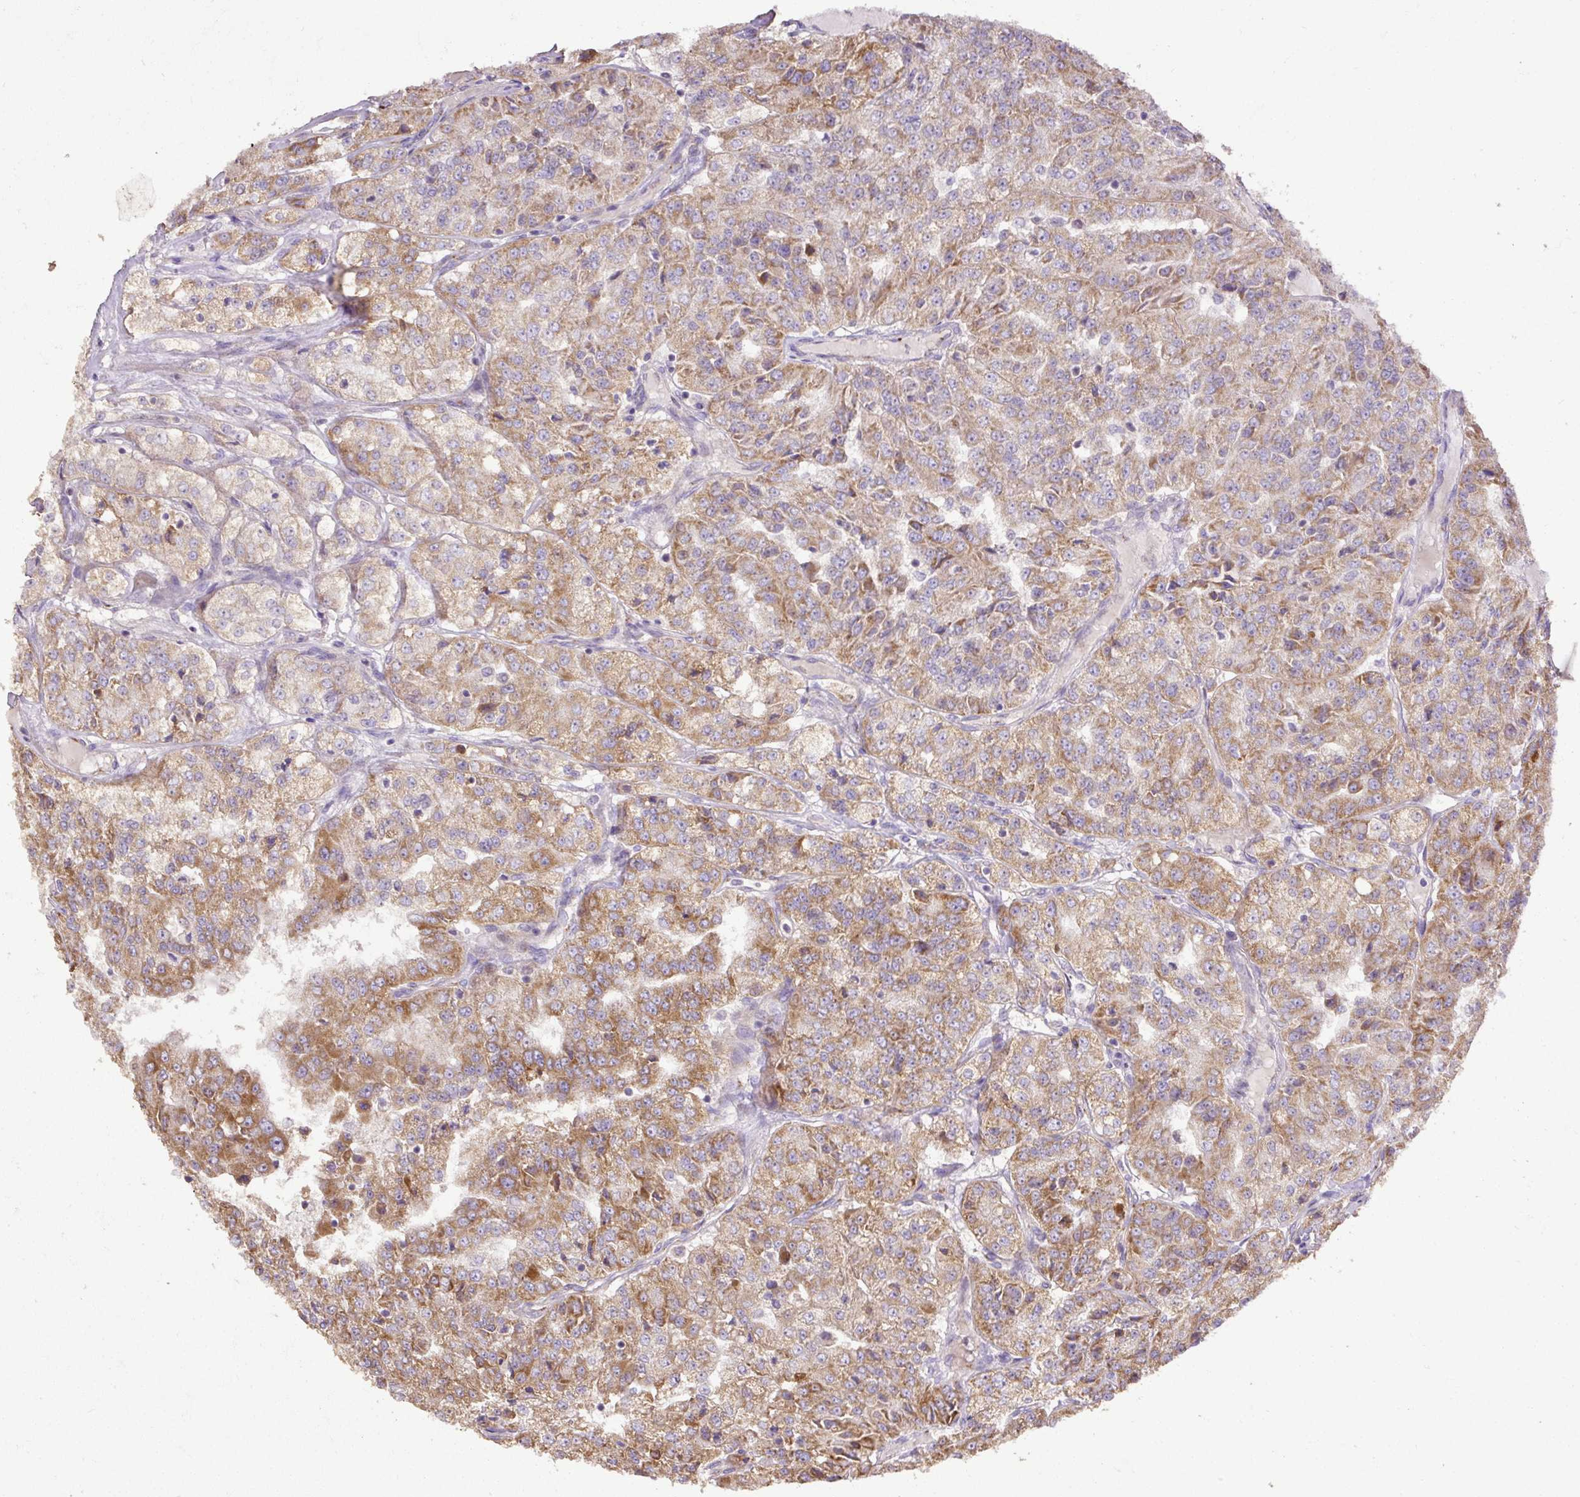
{"staining": {"intensity": "moderate", "quantity": ">75%", "location": "cytoplasmic/membranous"}, "tissue": "renal cancer", "cell_type": "Tumor cells", "image_type": "cancer", "snomed": [{"axis": "morphology", "description": "Adenocarcinoma, NOS"}, {"axis": "topography", "description": "Kidney"}], "caption": "Immunohistochemistry micrograph of neoplastic tissue: human renal cancer (adenocarcinoma) stained using immunohistochemistry exhibits medium levels of moderate protein expression localized specifically in the cytoplasmic/membranous of tumor cells, appearing as a cytoplasmic/membranous brown color.", "gene": "ABR", "patient": {"sex": "female", "age": 63}}